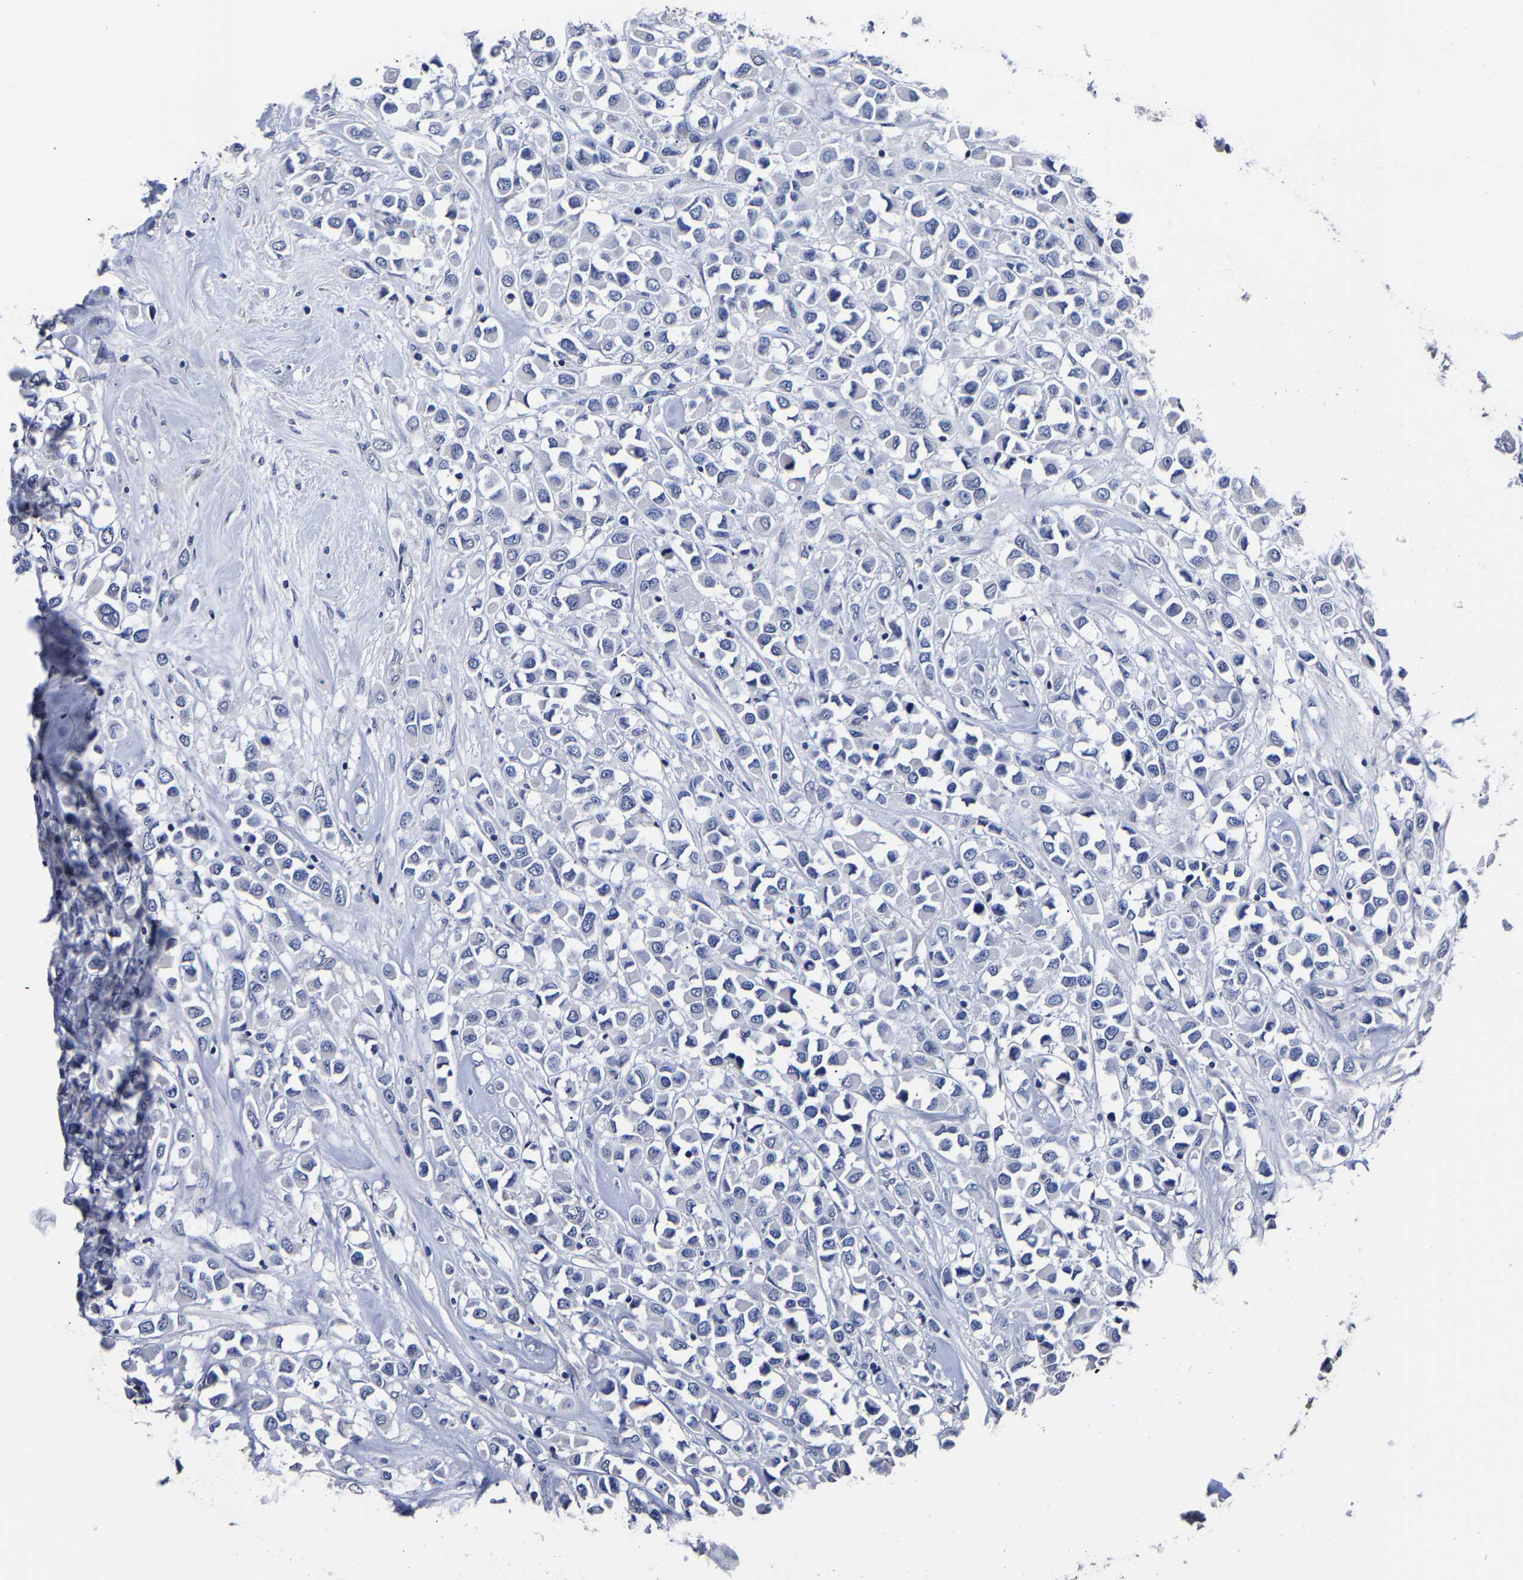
{"staining": {"intensity": "negative", "quantity": "none", "location": "none"}, "tissue": "breast cancer", "cell_type": "Tumor cells", "image_type": "cancer", "snomed": [{"axis": "morphology", "description": "Duct carcinoma"}, {"axis": "topography", "description": "Breast"}], "caption": "An IHC micrograph of breast cancer (intraductal carcinoma) is shown. There is no staining in tumor cells of breast cancer (intraductal carcinoma).", "gene": "AKAP4", "patient": {"sex": "female", "age": 61}}